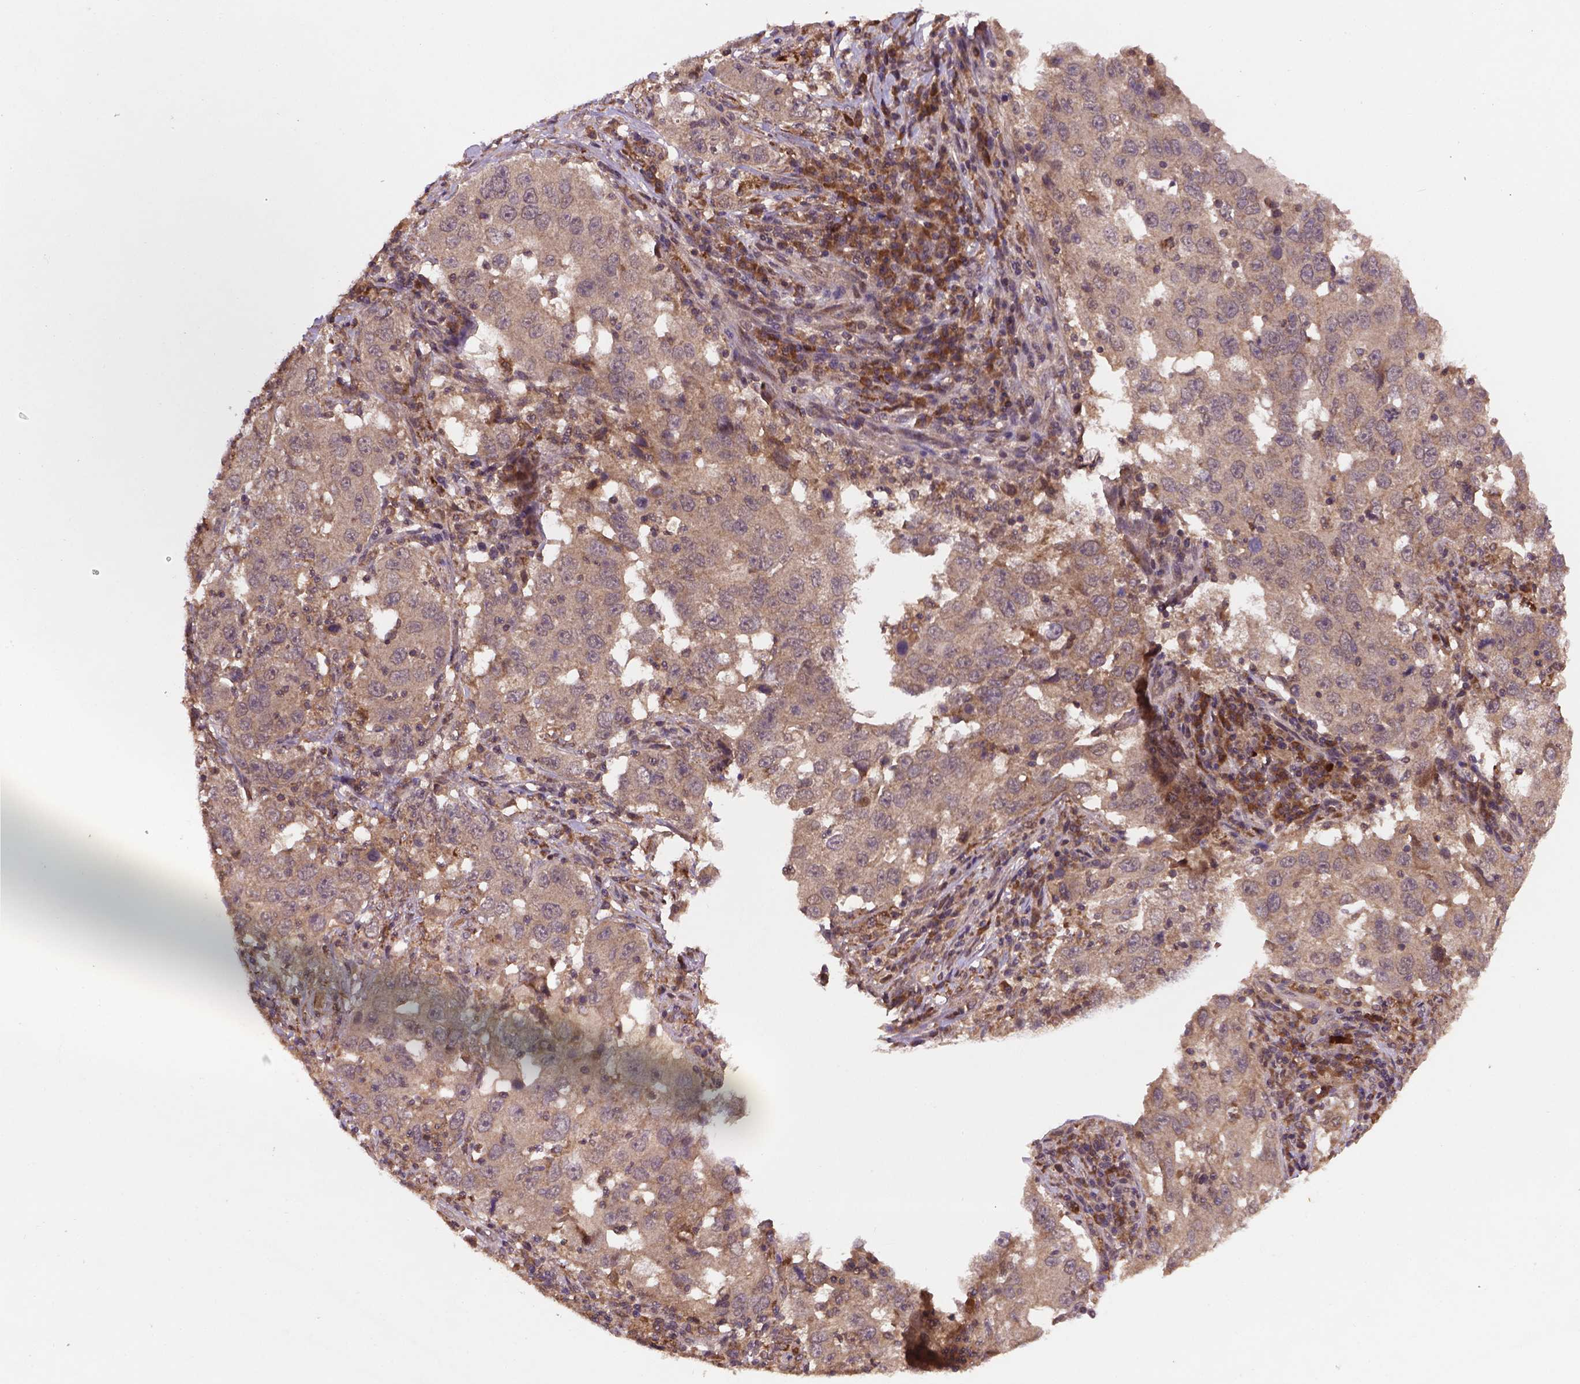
{"staining": {"intensity": "weak", "quantity": "25%-75%", "location": "cytoplasmic/membranous"}, "tissue": "lung cancer", "cell_type": "Tumor cells", "image_type": "cancer", "snomed": [{"axis": "morphology", "description": "Adenocarcinoma, NOS"}, {"axis": "topography", "description": "Lung"}], "caption": "Tumor cells show low levels of weak cytoplasmic/membranous positivity in approximately 25%-75% of cells in human lung adenocarcinoma.", "gene": "NIPAL2", "patient": {"sex": "male", "age": 73}}